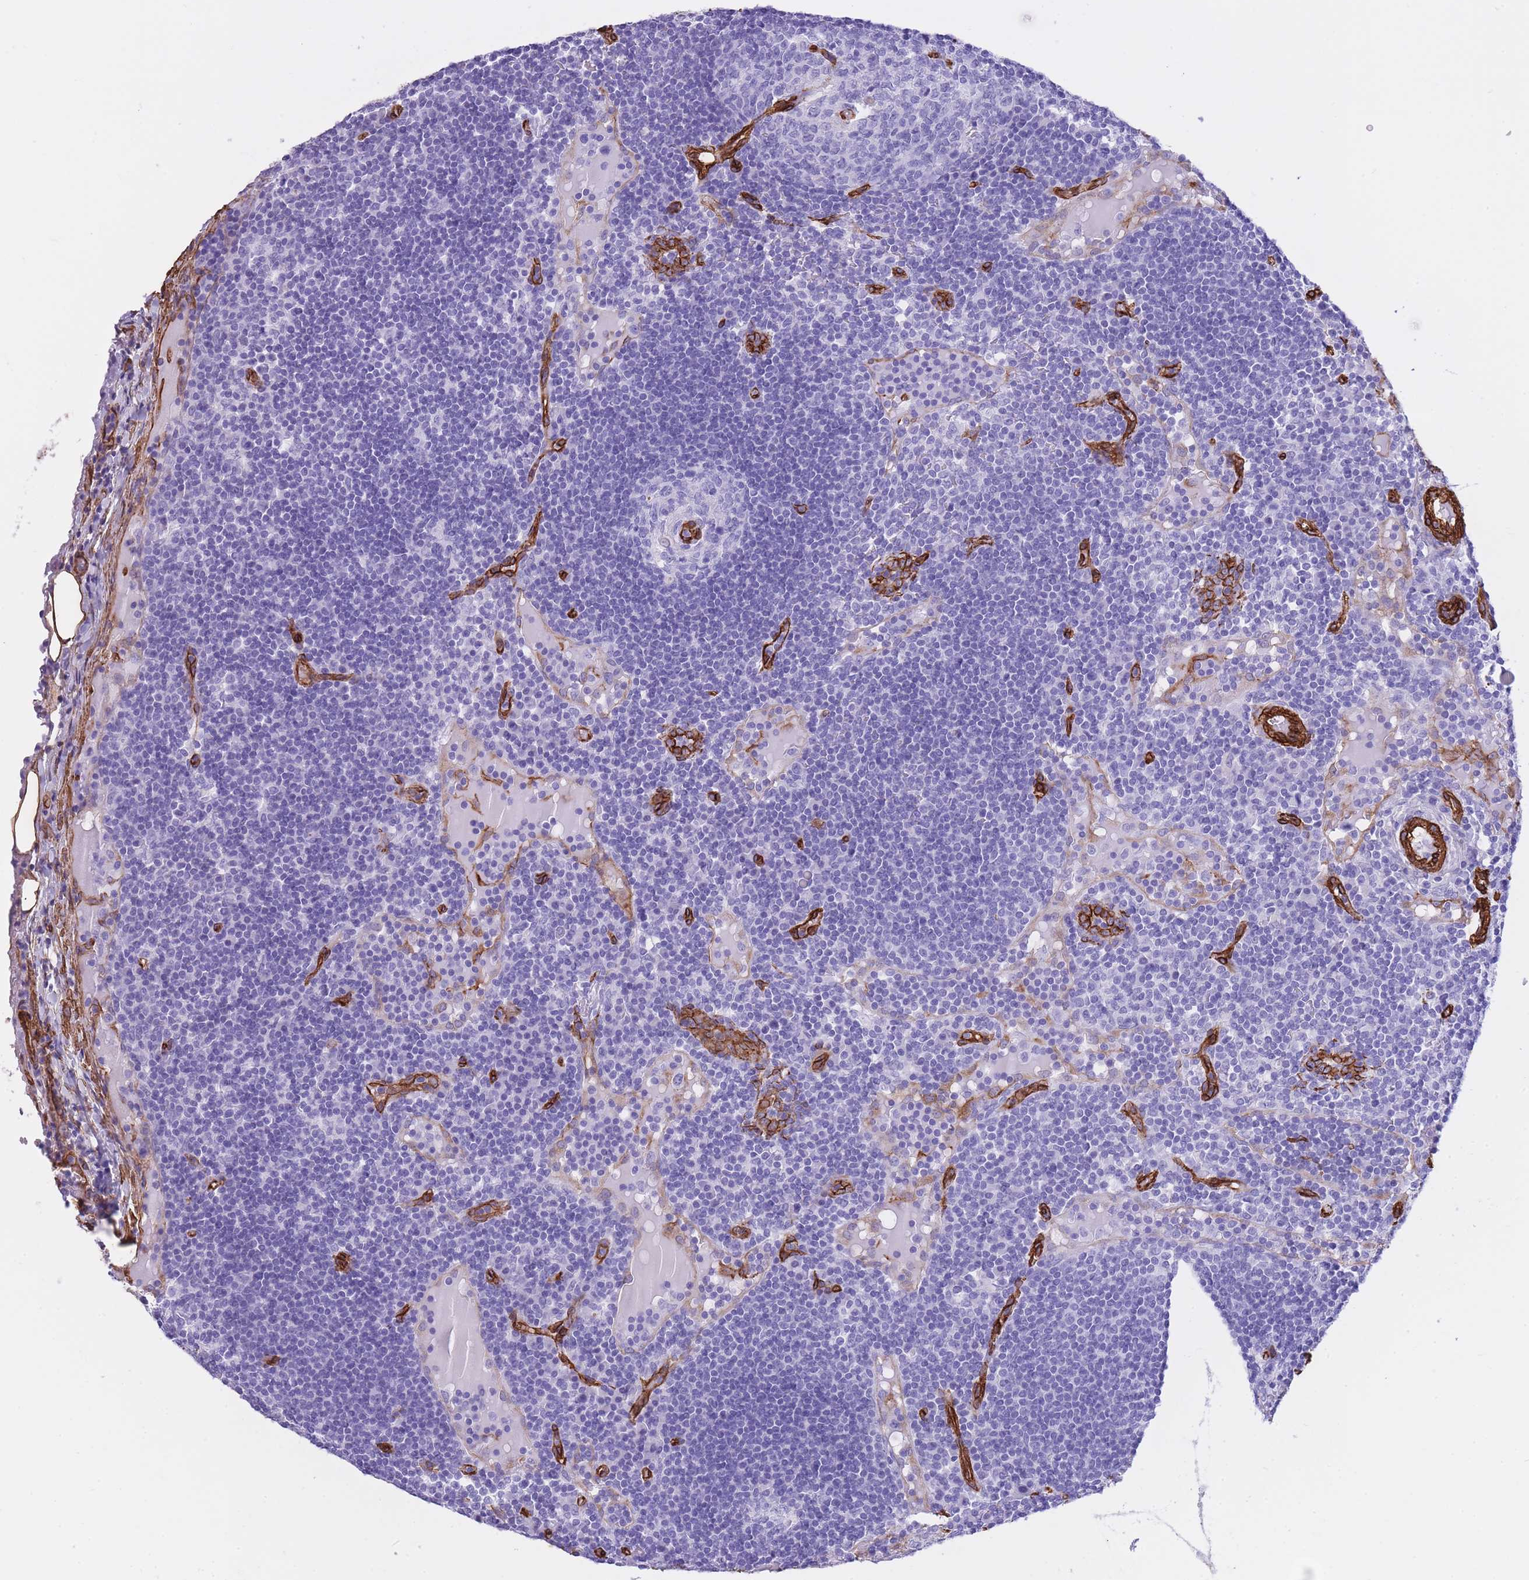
{"staining": {"intensity": "negative", "quantity": "none", "location": "none"}, "tissue": "lymph node", "cell_type": "Germinal center cells", "image_type": "normal", "snomed": [{"axis": "morphology", "description": "Normal tissue, NOS"}, {"axis": "topography", "description": "Lymph node"}], "caption": "The IHC image has no significant positivity in germinal center cells of lymph node.", "gene": "CAVIN1", "patient": {"sex": "male", "age": 53}}